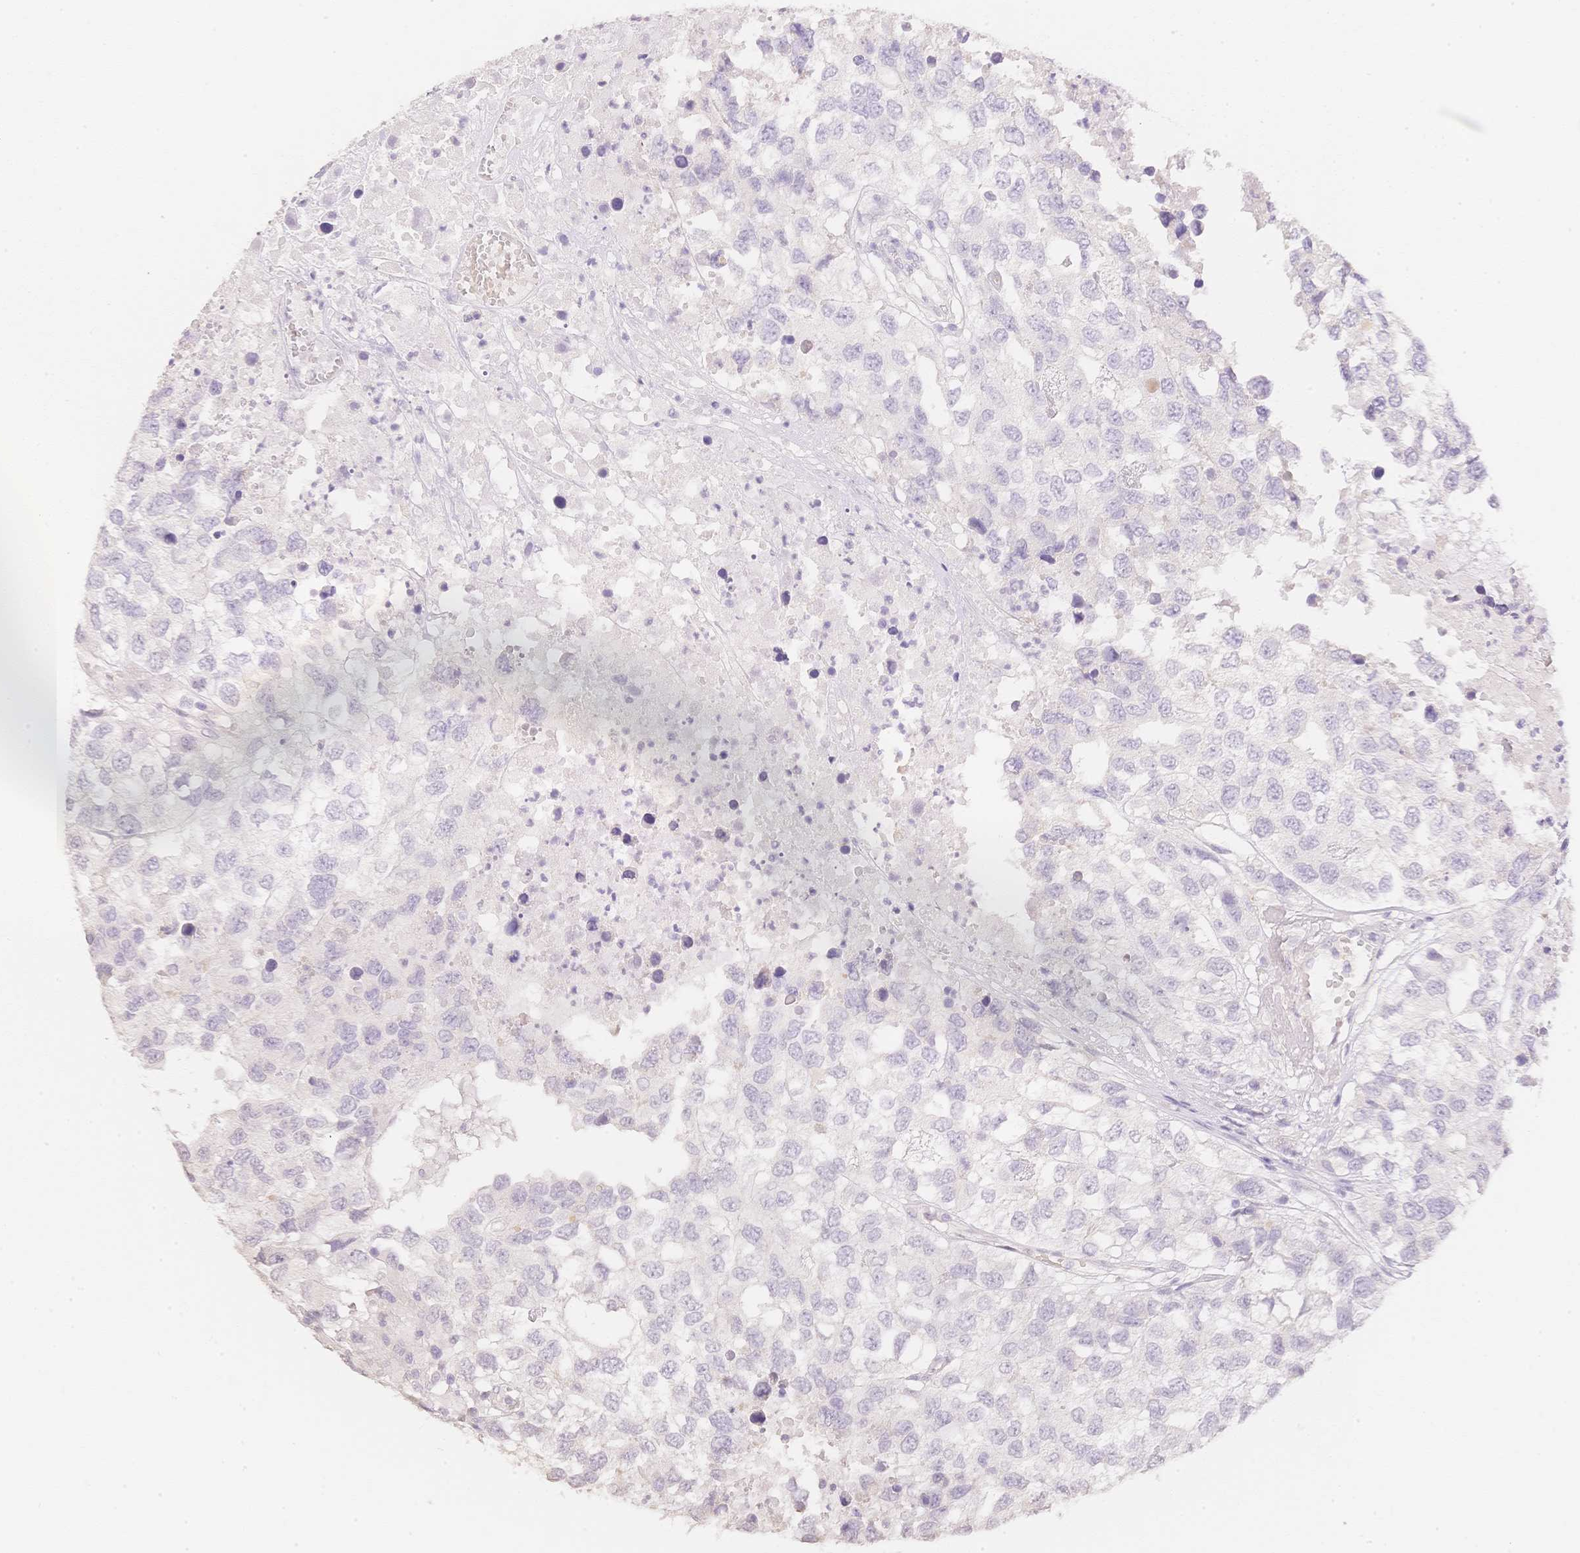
{"staining": {"intensity": "negative", "quantity": "none", "location": "none"}, "tissue": "testis cancer", "cell_type": "Tumor cells", "image_type": "cancer", "snomed": [{"axis": "morphology", "description": "Carcinoma, Embryonal, NOS"}, {"axis": "topography", "description": "Testis"}], "caption": "The histopathology image exhibits no staining of tumor cells in testis cancer.", "gene": "HCRTR2", "patient": {"sex": "male", "age": 83}}